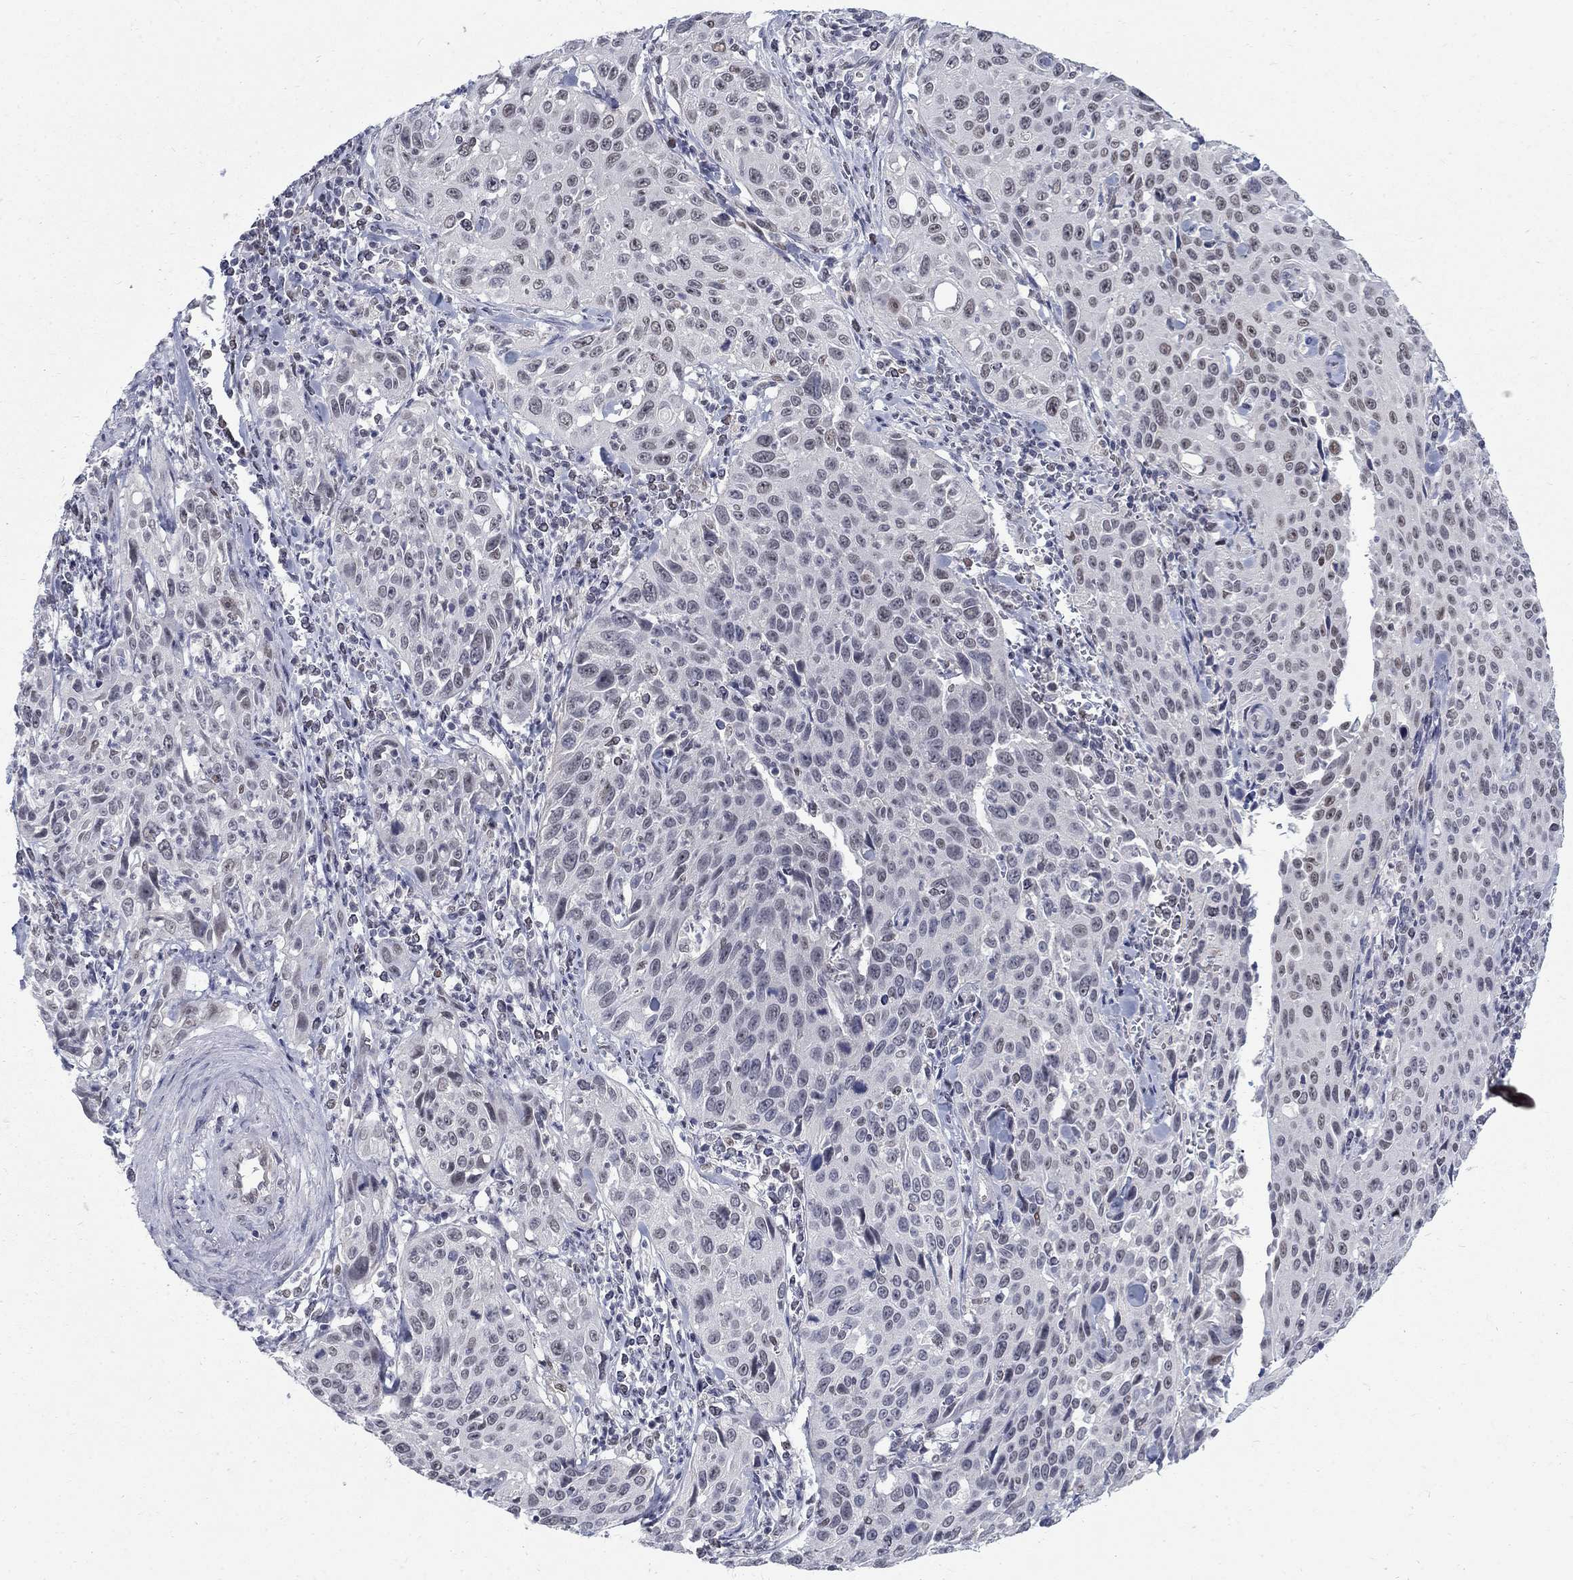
{"staining": {"intensity": "negative", "quantity": "none", "location": "none"}, "tissue": "cervical cancer", "cell_type": "Tumor cells", "image_type": "cancer", "snomed": [{"axis": "morphology", "description": "Squamous cell carcinoma, NOS"}, {"axis": "topography", "description": "Cervix"}], "caption": "Cervical cancer stained for a protein using IHC displays no staining tumor cells.", "gene": "GCFC2", "patient": {"sex": "female", "age": 26}}